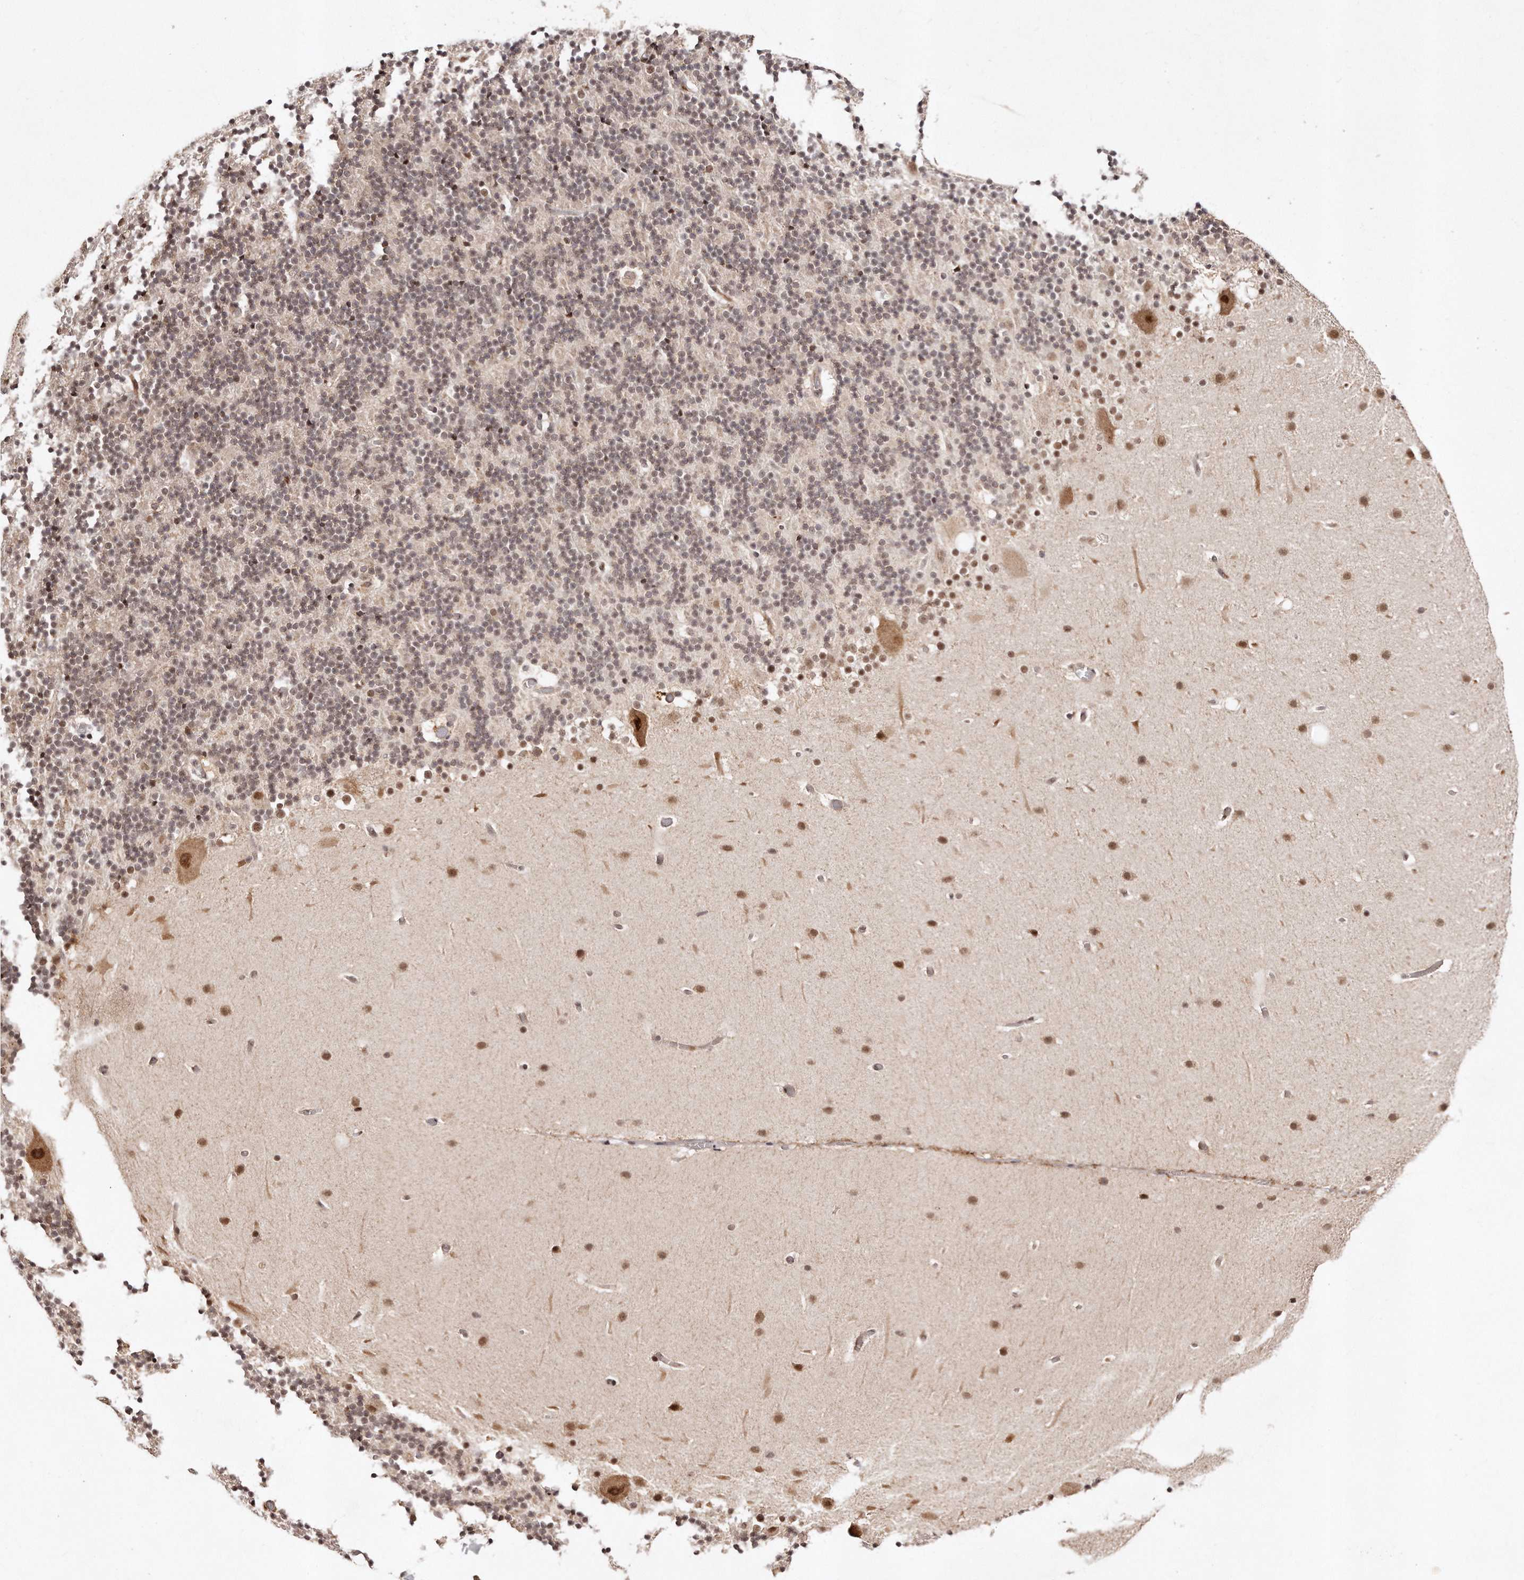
{"staining": {"intensity": "moderate", "quantity": ">75%", "location": "nuclear"}, "tissue": "cerebellum", "cell_type": "Cells in granular layer", "image_type": "normal", "snomed": [{"axis": "morphology", "description": "Normal tissue, NOS"}, {"axis": "topography", "description": "Cerebellum"}], "caption": "The immunohistochemical stain shows moderate nuclear positivity in cells in granular layer of unremarkable cerebellum. (brown staining indicates protein expression, while blue staining denotes nuclei).", "gene": "SOX4", "patient": {"sex": "male", "age": 57}}